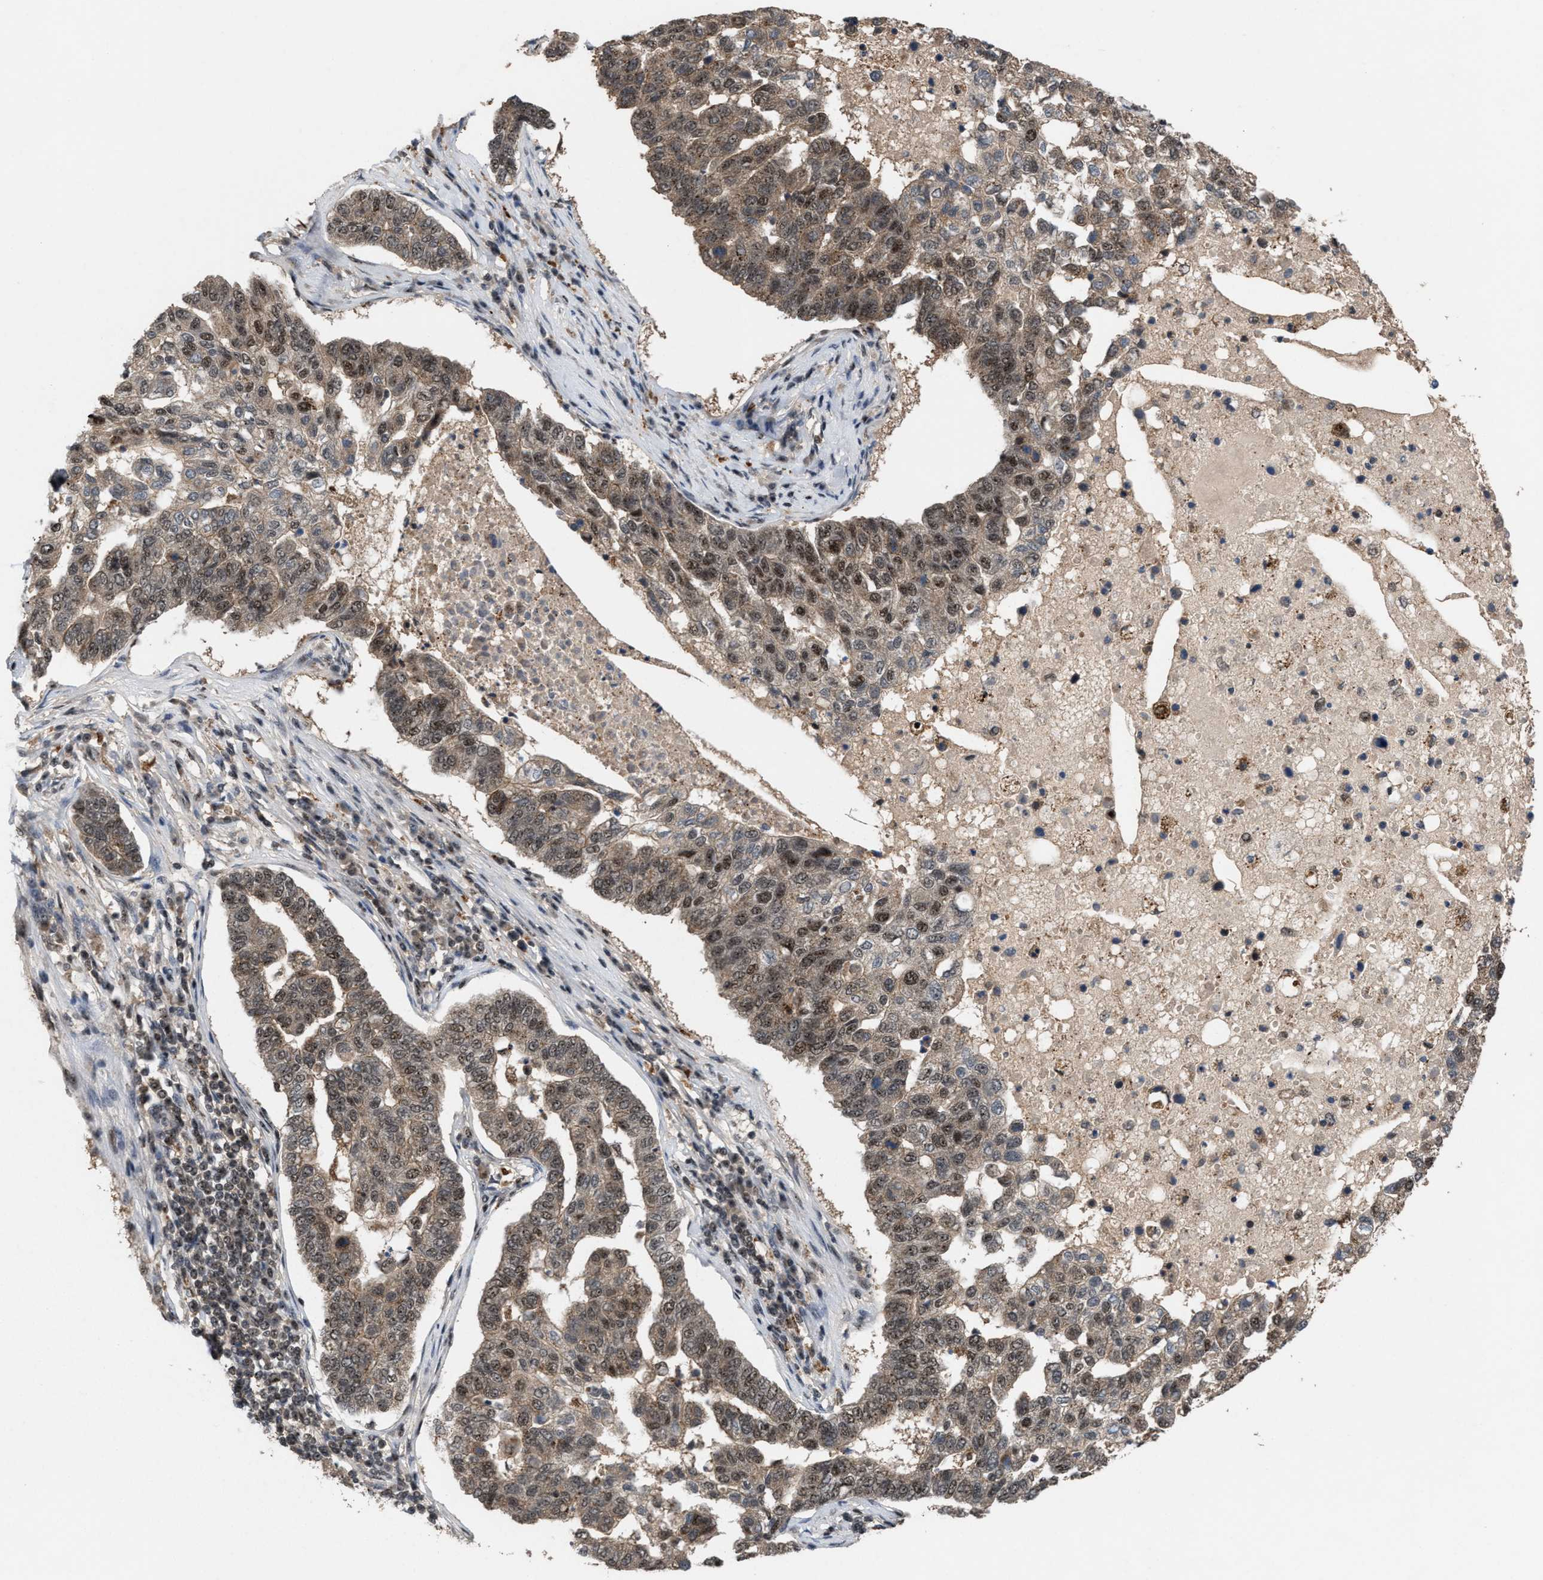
{"staining": {"intensity": "moderate", "quantity": ">75%", "location": "cytoplasmic/membranous,nuclear"}, "tissue": "pancreatic cancer", "cell_type": "Tumor cells", "image_type": "cancer", "snomed": [{"axis": "morphology", "description": "Adenocarcinoma, NOS"}, {"axis": "topography", "description": "Pancreas"}], "caption": "Tumor cells show moderate cytoplasmic/membranous and nuclear staining in about >75% of cells in adenocarcinoma (pancreatic).", "gene": "PRPF4", "patient": {"sex": "female", "age": 61}}